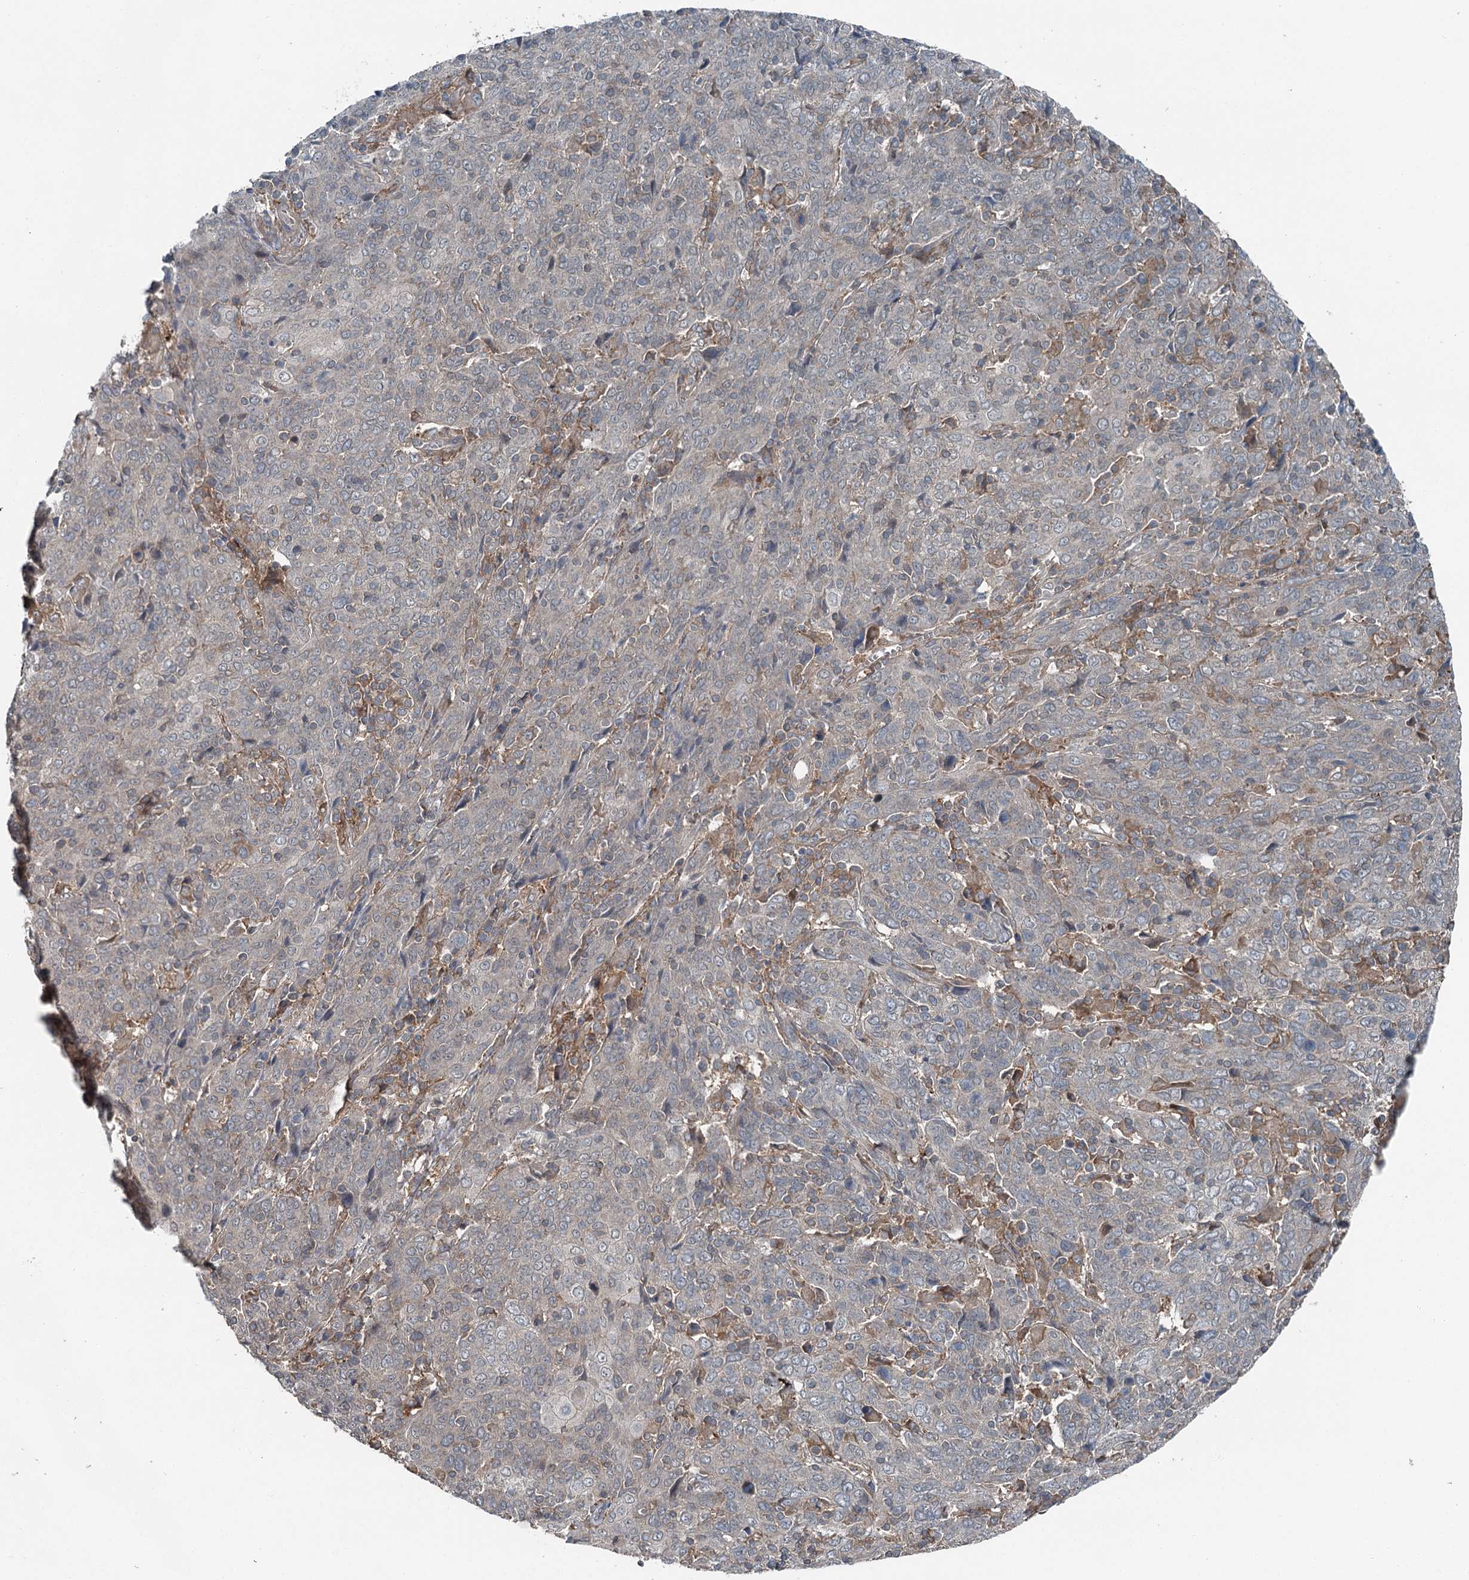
{"staining": {"intensity": "negative", "quantity": "none", "location": "none"}, "tissue": "cervical cancer", "cell_type": "Tumor cells", "image_type": "cancer", "snomed": [{"axis": "morphology", "description": "Squamous cell carcinoma, NOS"}, {"axis": "topography", "description": "Cervix"}], "caption": "Tumor cells show no significant protein positivity in cervical squamous cell carcinoma.", "gene": "SKIC3", "patient": {"sex": "female", "age": 67}}